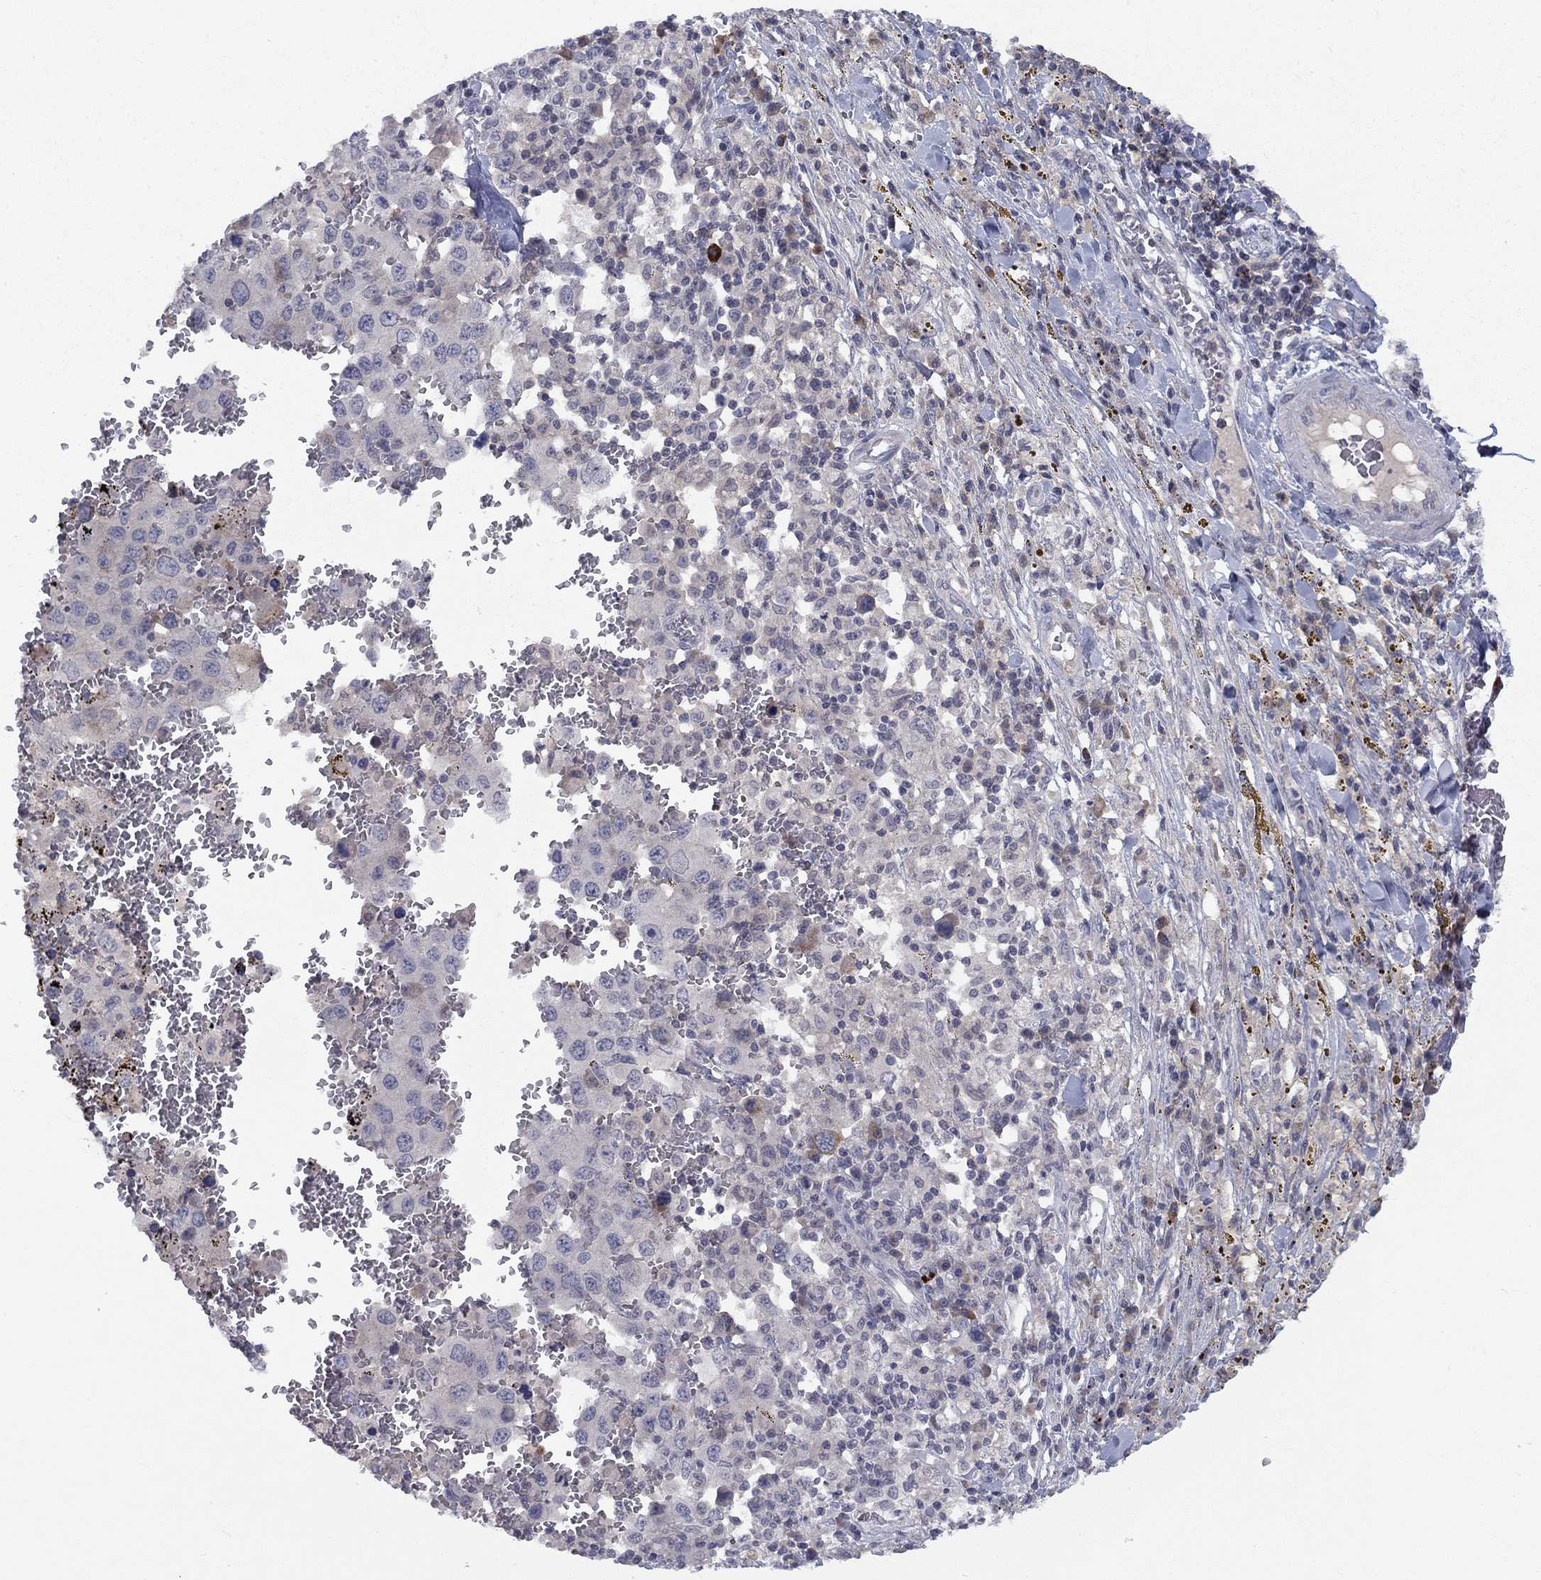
{"staining": {"intensity": "negative", "quantity": "none", "location": "none"}, "tissue": "melanoma", "cell_type": "Tumor cells", "image_type": "cancer", "snomed": [{"axis": "morphology", "description": "Malignant melanoma, NOS"}, {"axis": "topography", "description": "Skin"}], "caption": "DAB immunohistochemical staining of human malignant melanoma shows no significant expression in tumor cells.", "gene": "CACNA1A", "patient": {"sex": "female", "age": 91}}